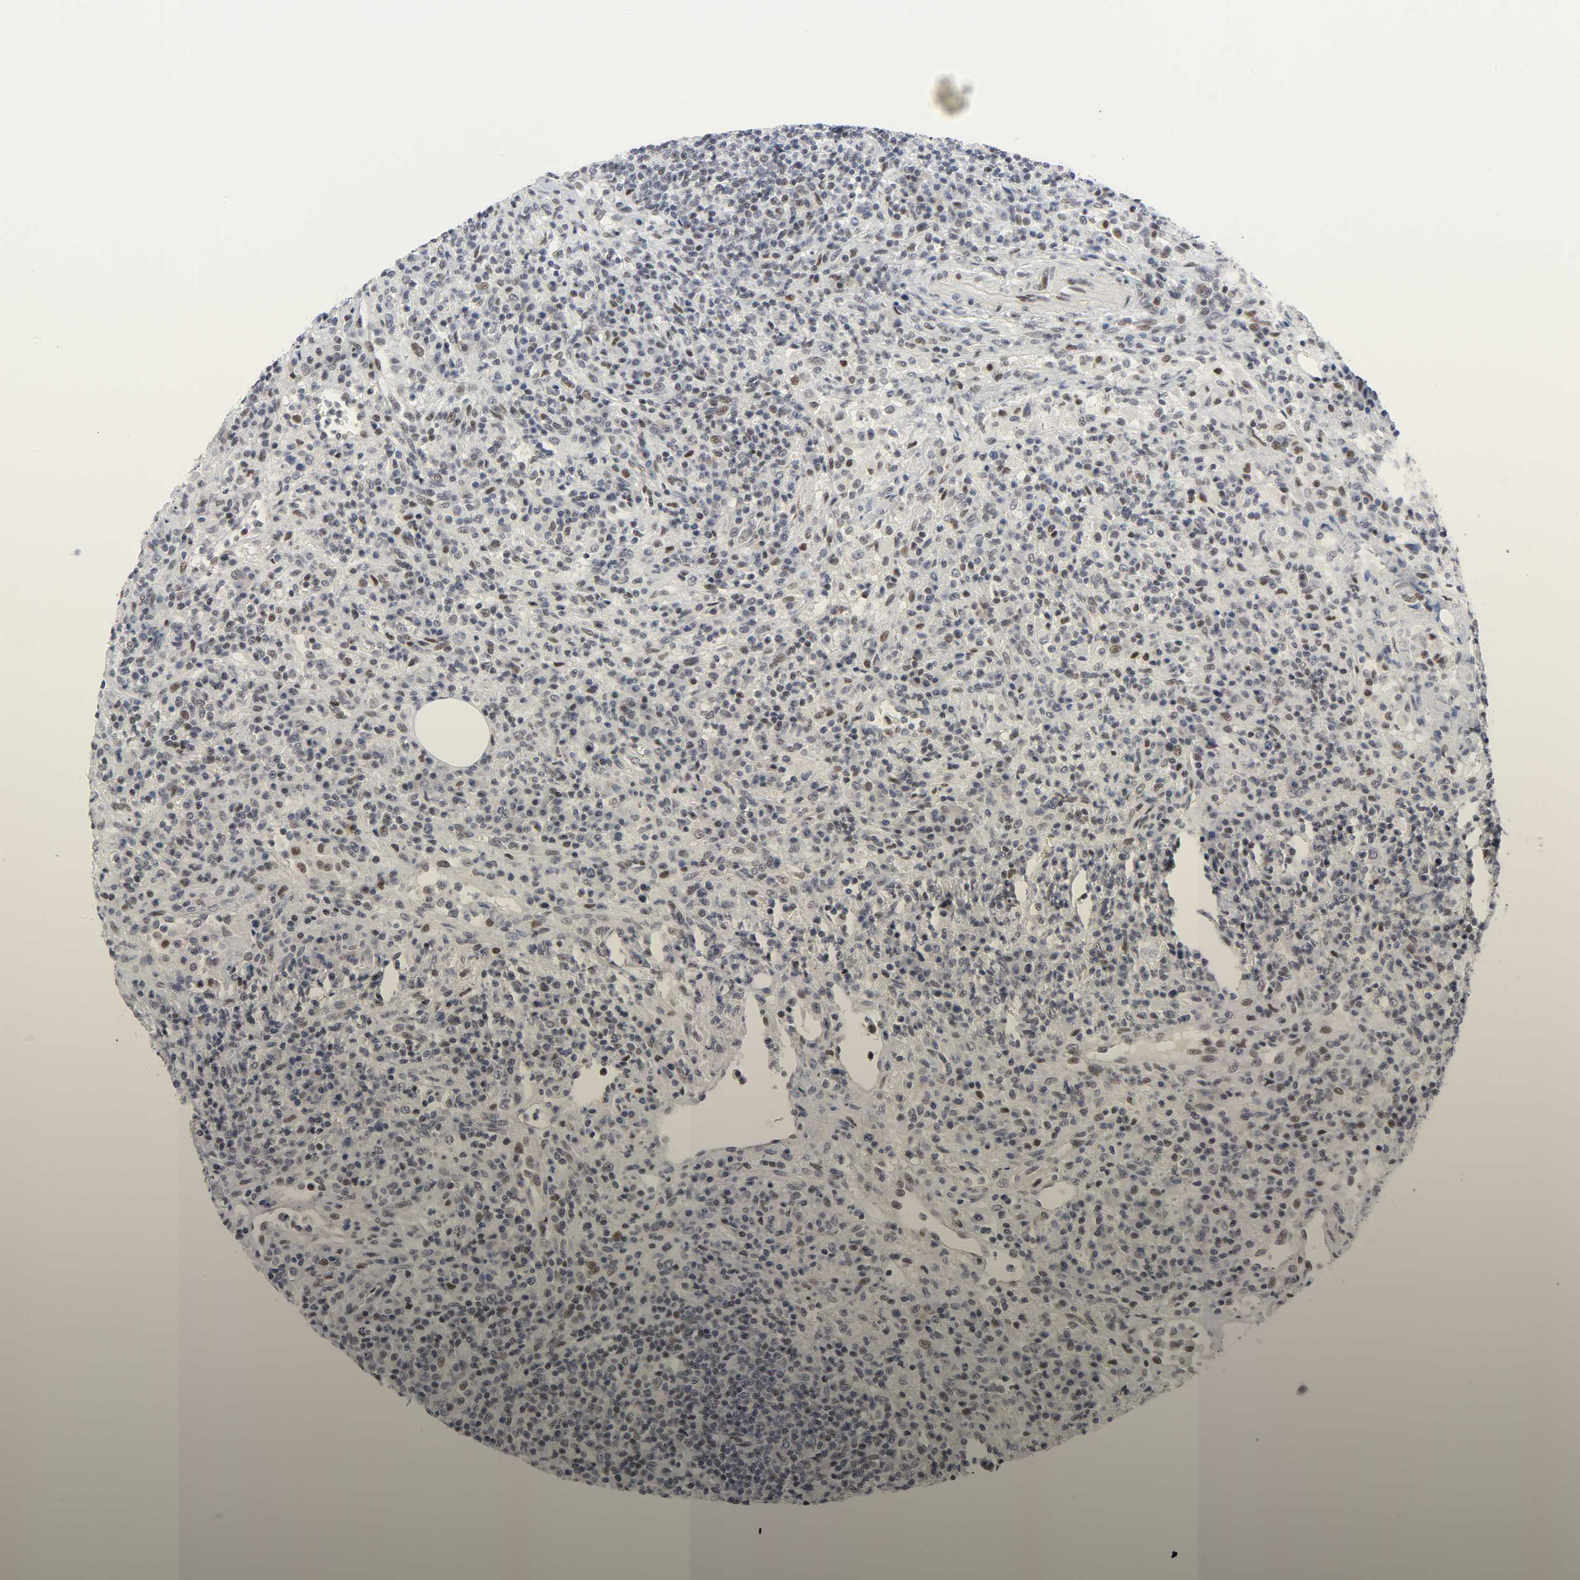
{"staining": {"intensity": "weak", "quantity": "25%-75%", "location": "nuclear"}, "tissue": "lymphoma", "cell_type": "Tumor cells", "image_type": "cancer", "snomed": [{"axis": "morphology", "description": "Hodgkin's disease, NOS"}, {"axis": "topography", "description": "Lymph node"}], "caption": "A brown stain shows weak nuclear staining of a protein in human Hodgkin's disease tumor cells. (DAB (3,3'-diaminobenzidine) = brown stain, brightfield microscopy at high magnification).", "gene": "DIDO1", "patient": {"sex": "male", "age": 65}}